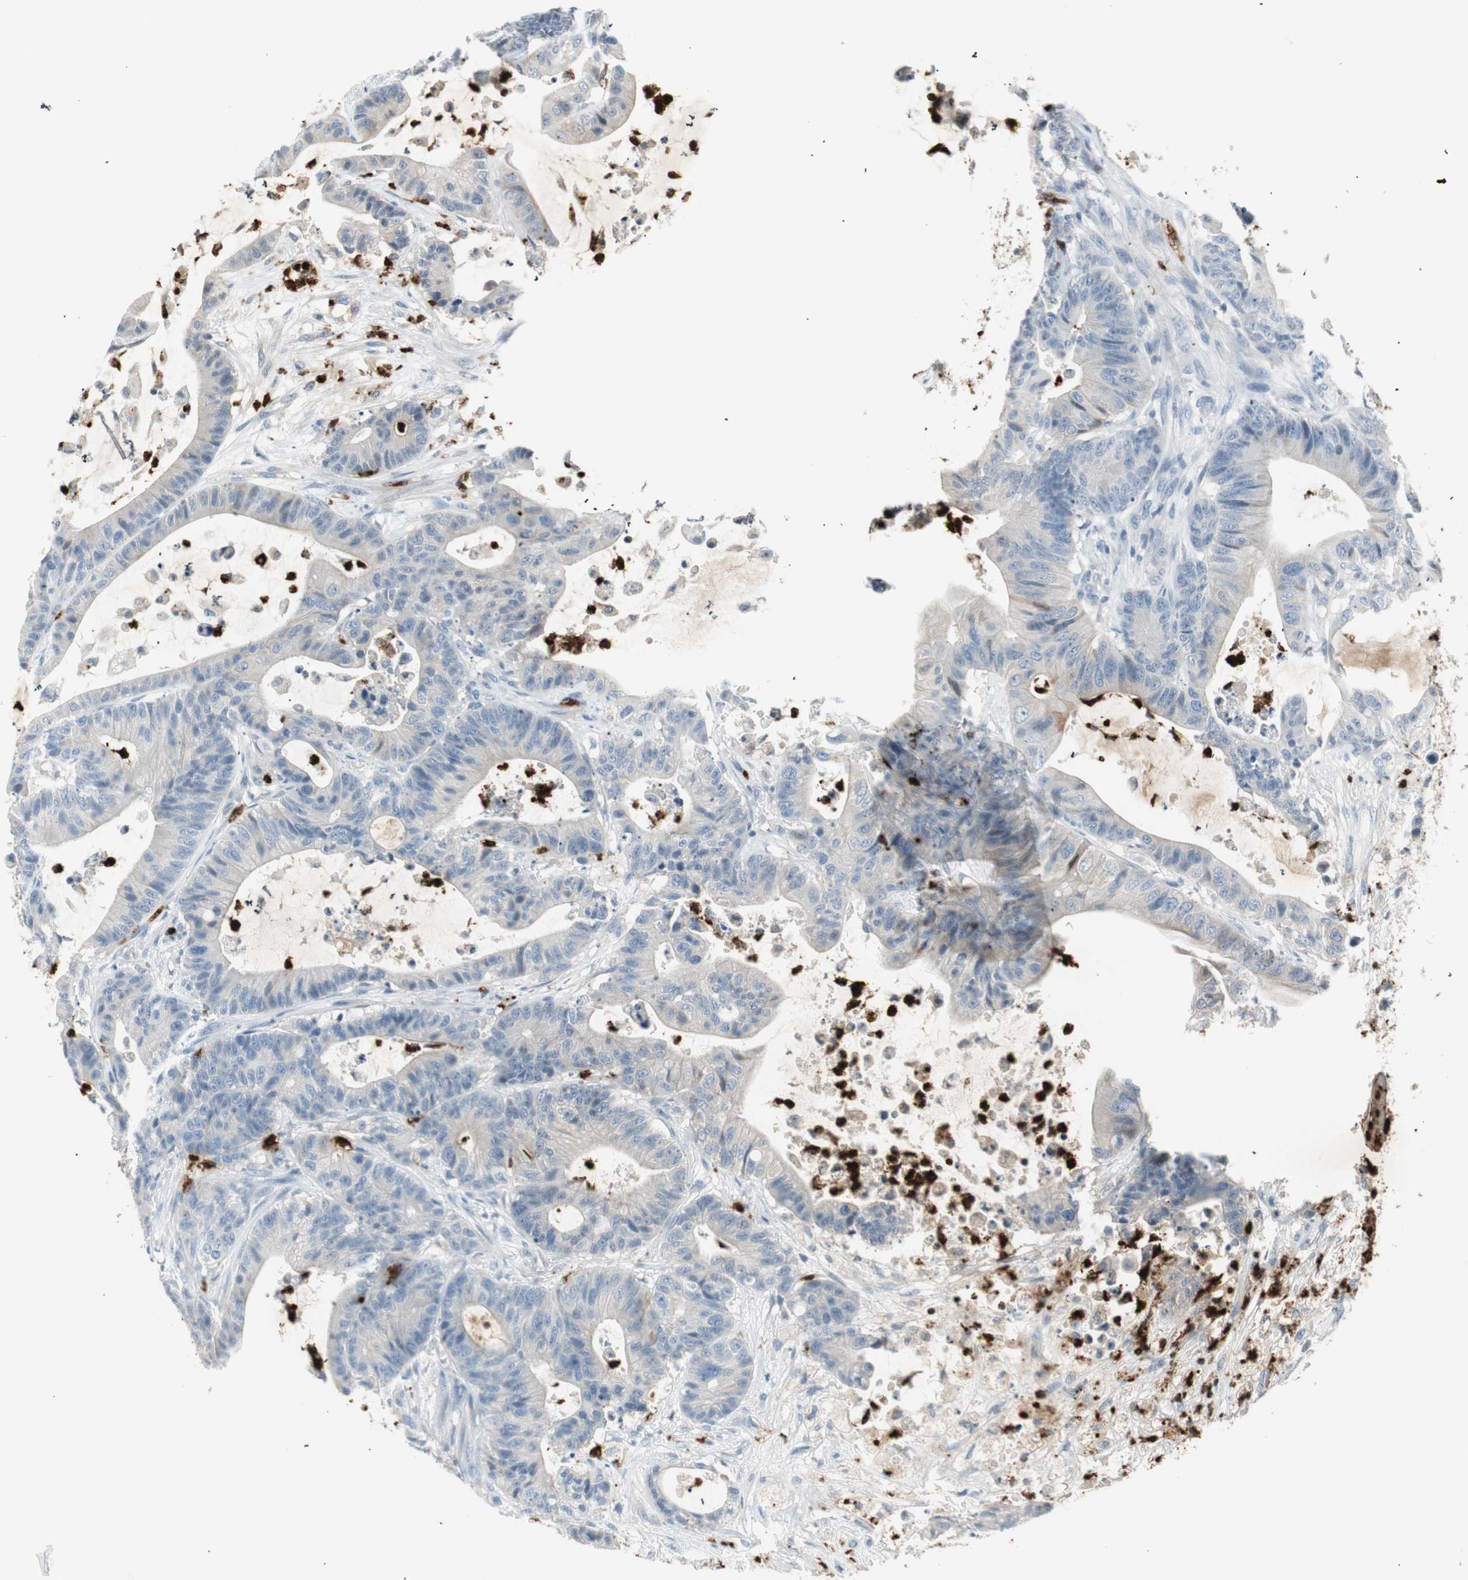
{"staining": {"intensity": "negative", "quantity": "none", "location": "none"}, "tissue": "colorectal cancer", "cell_type": "Tumor cells", "image_type": "cancer", "snomed": [{"axis": "morphology", "description": "Adenocarcinoma, NOS"}, {"axis": "topography", "description": "Colon"}], "caption": "High power microscopy photomicrograph of an IHC photomicrograph of colorectal cancer, revealing no significant expression in tumor cells.", "gene": "PRTN3", "patient": {"sex": "female", "age": 84}}